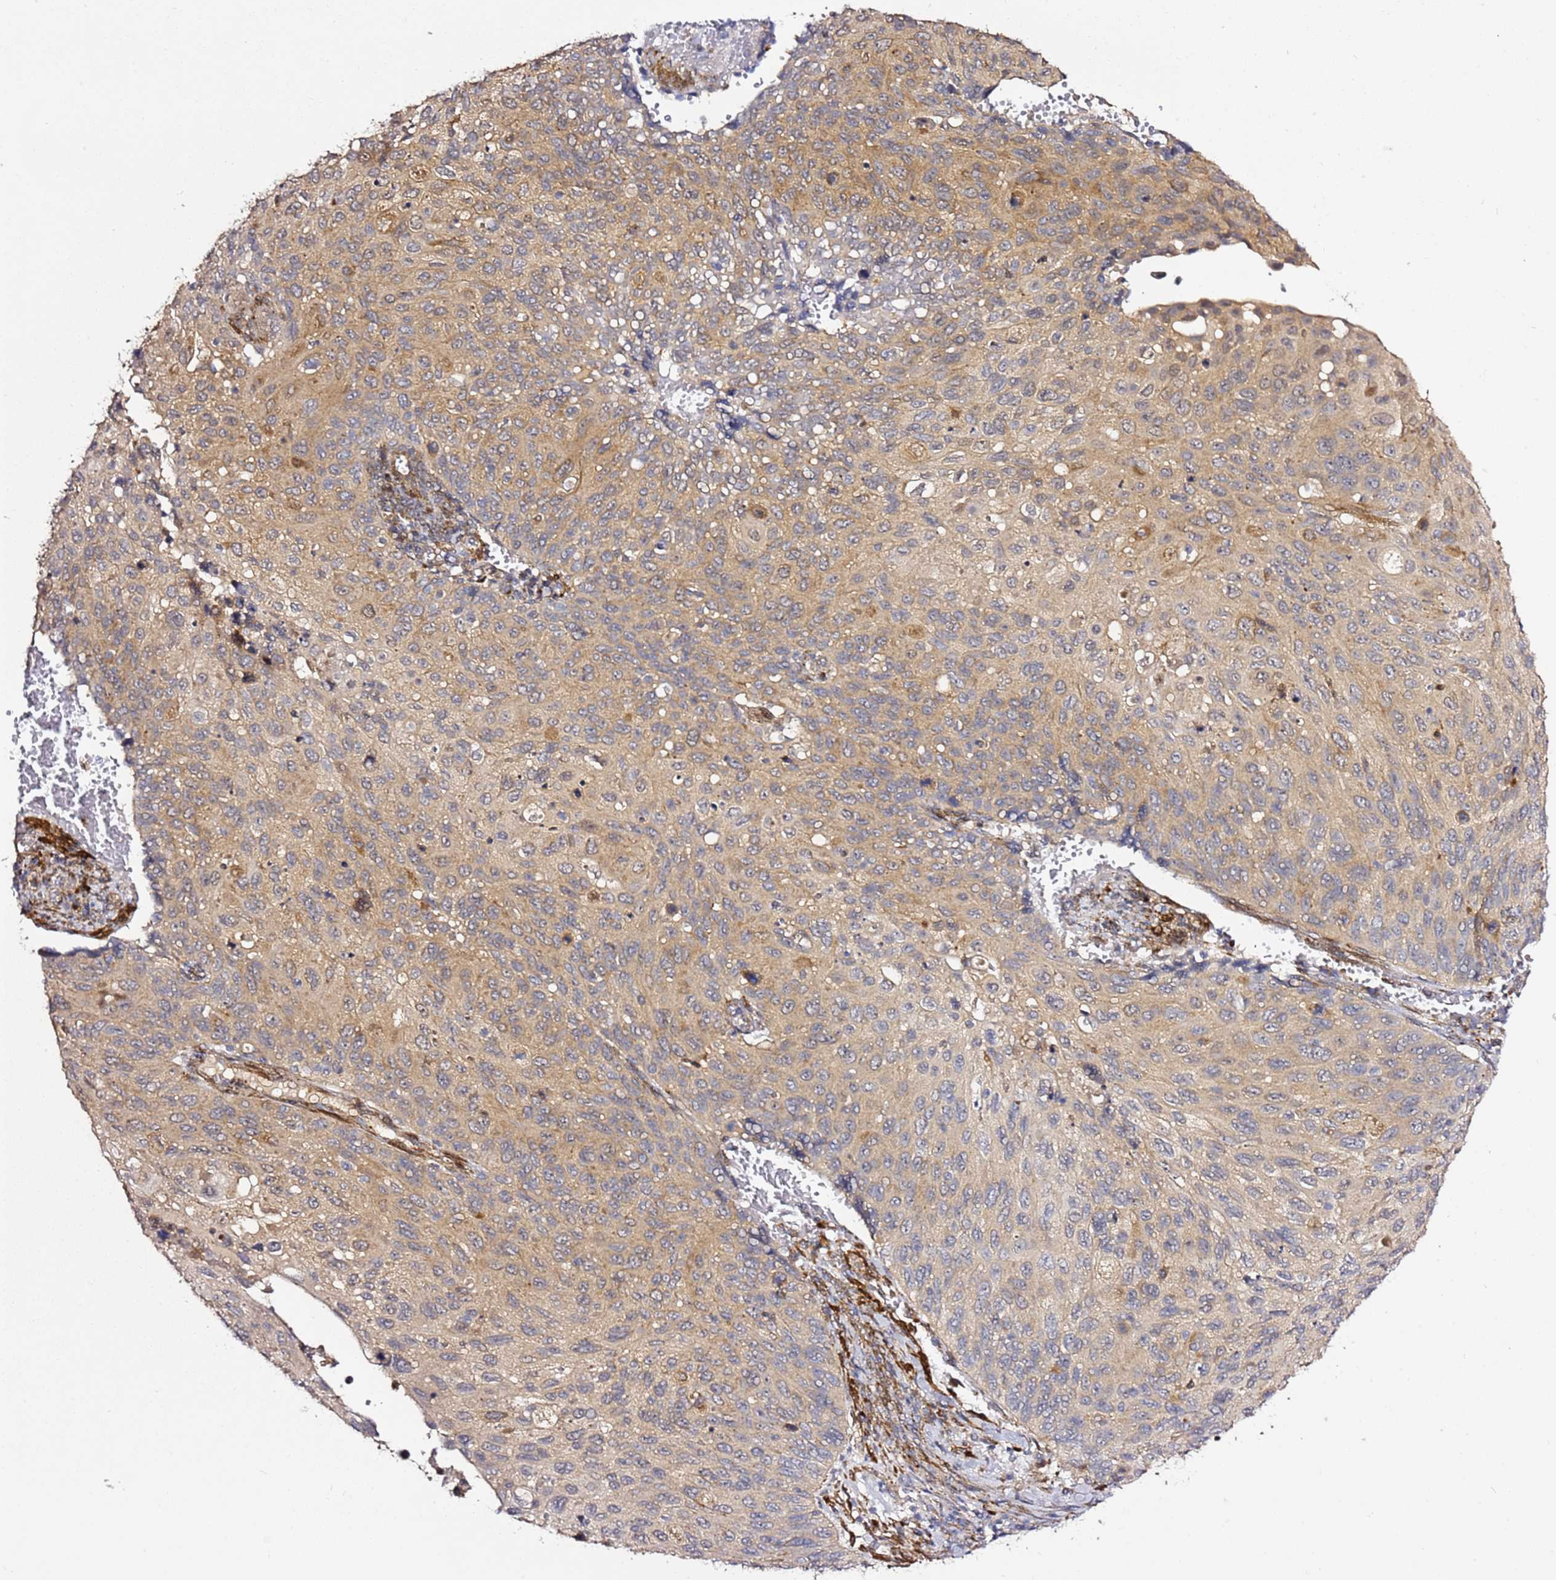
{"staining": {"intensity": "moderate", "quantity": "25%-75%", "location": "cytoplasmic/membranous"}, "tissue": "cervical cancer", "cell_type": "Tumor cells", "image_type": "cancer", "snomed": [{"axis": "morphology", "description": "Squamous cell carcinoma, NOS"}, {"axis": "topography", "description": "Cervix"}], "caption": "Human squamous cell carcinoma (cervical) stained with a brown dye demonstrates moderate cytoplasmic/membranous positive staining in about 25%-75% of tumor cells.", "gene": "PVRIG", "patient": {"sex": "female", "age": 70}}